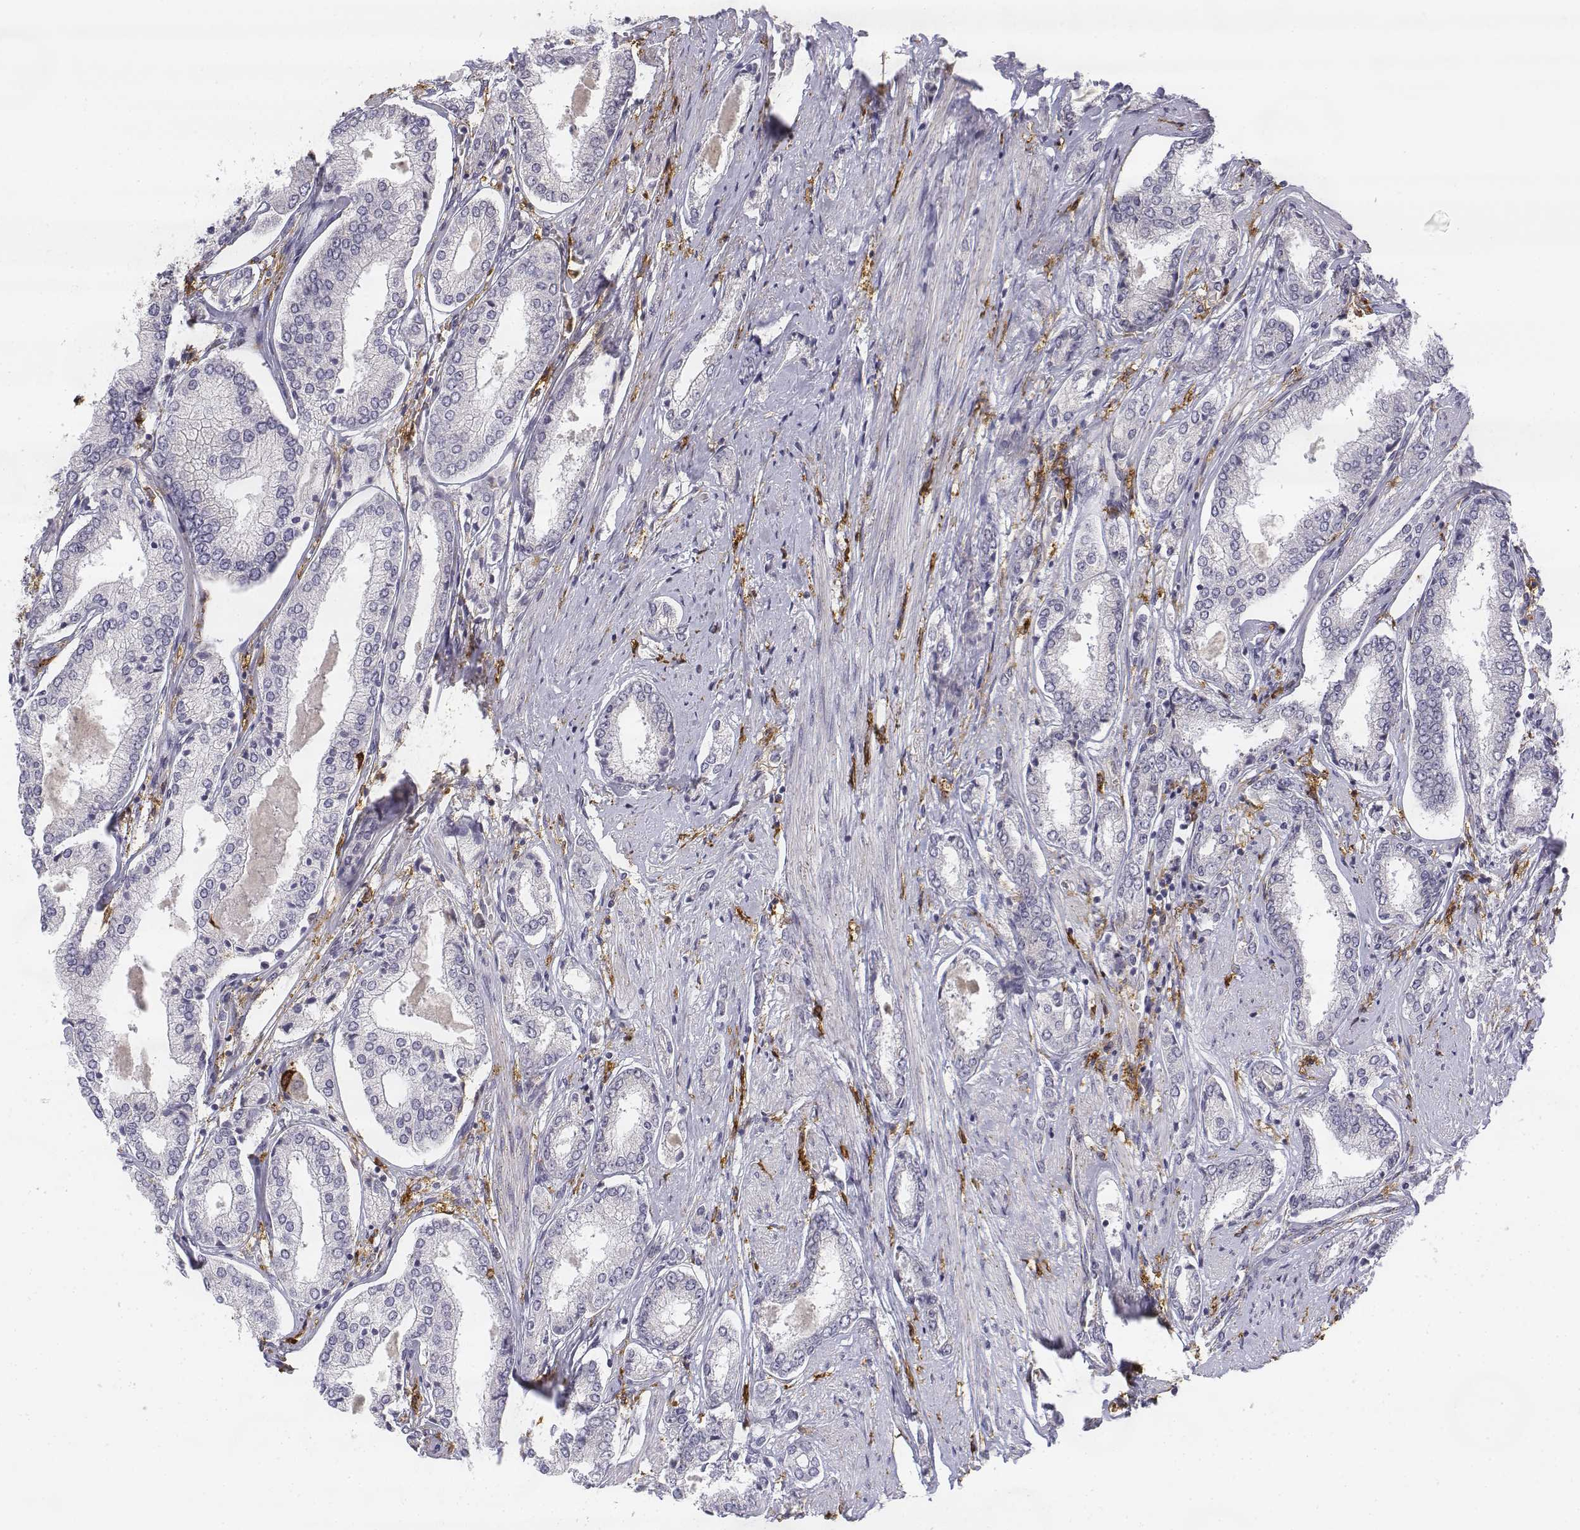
{"staining": {"intensity": "negative", "quantity": "none", "location": "none"}, "tissue": "prostate cancer", "cell_type": "Tumor cells", "image_type": "cancer", "snomed": [{"axis": "morphology", "description": "Adenocarcinoma, NOS"}, {"axis": "topography", "description": "Prostate"}], "caption": "Photomicrograph shows no significant protein staining in tumor cells of prostate adenocarcinoma.", "gene": "CD14", "patient": {"sex": "male", "age": 63}}